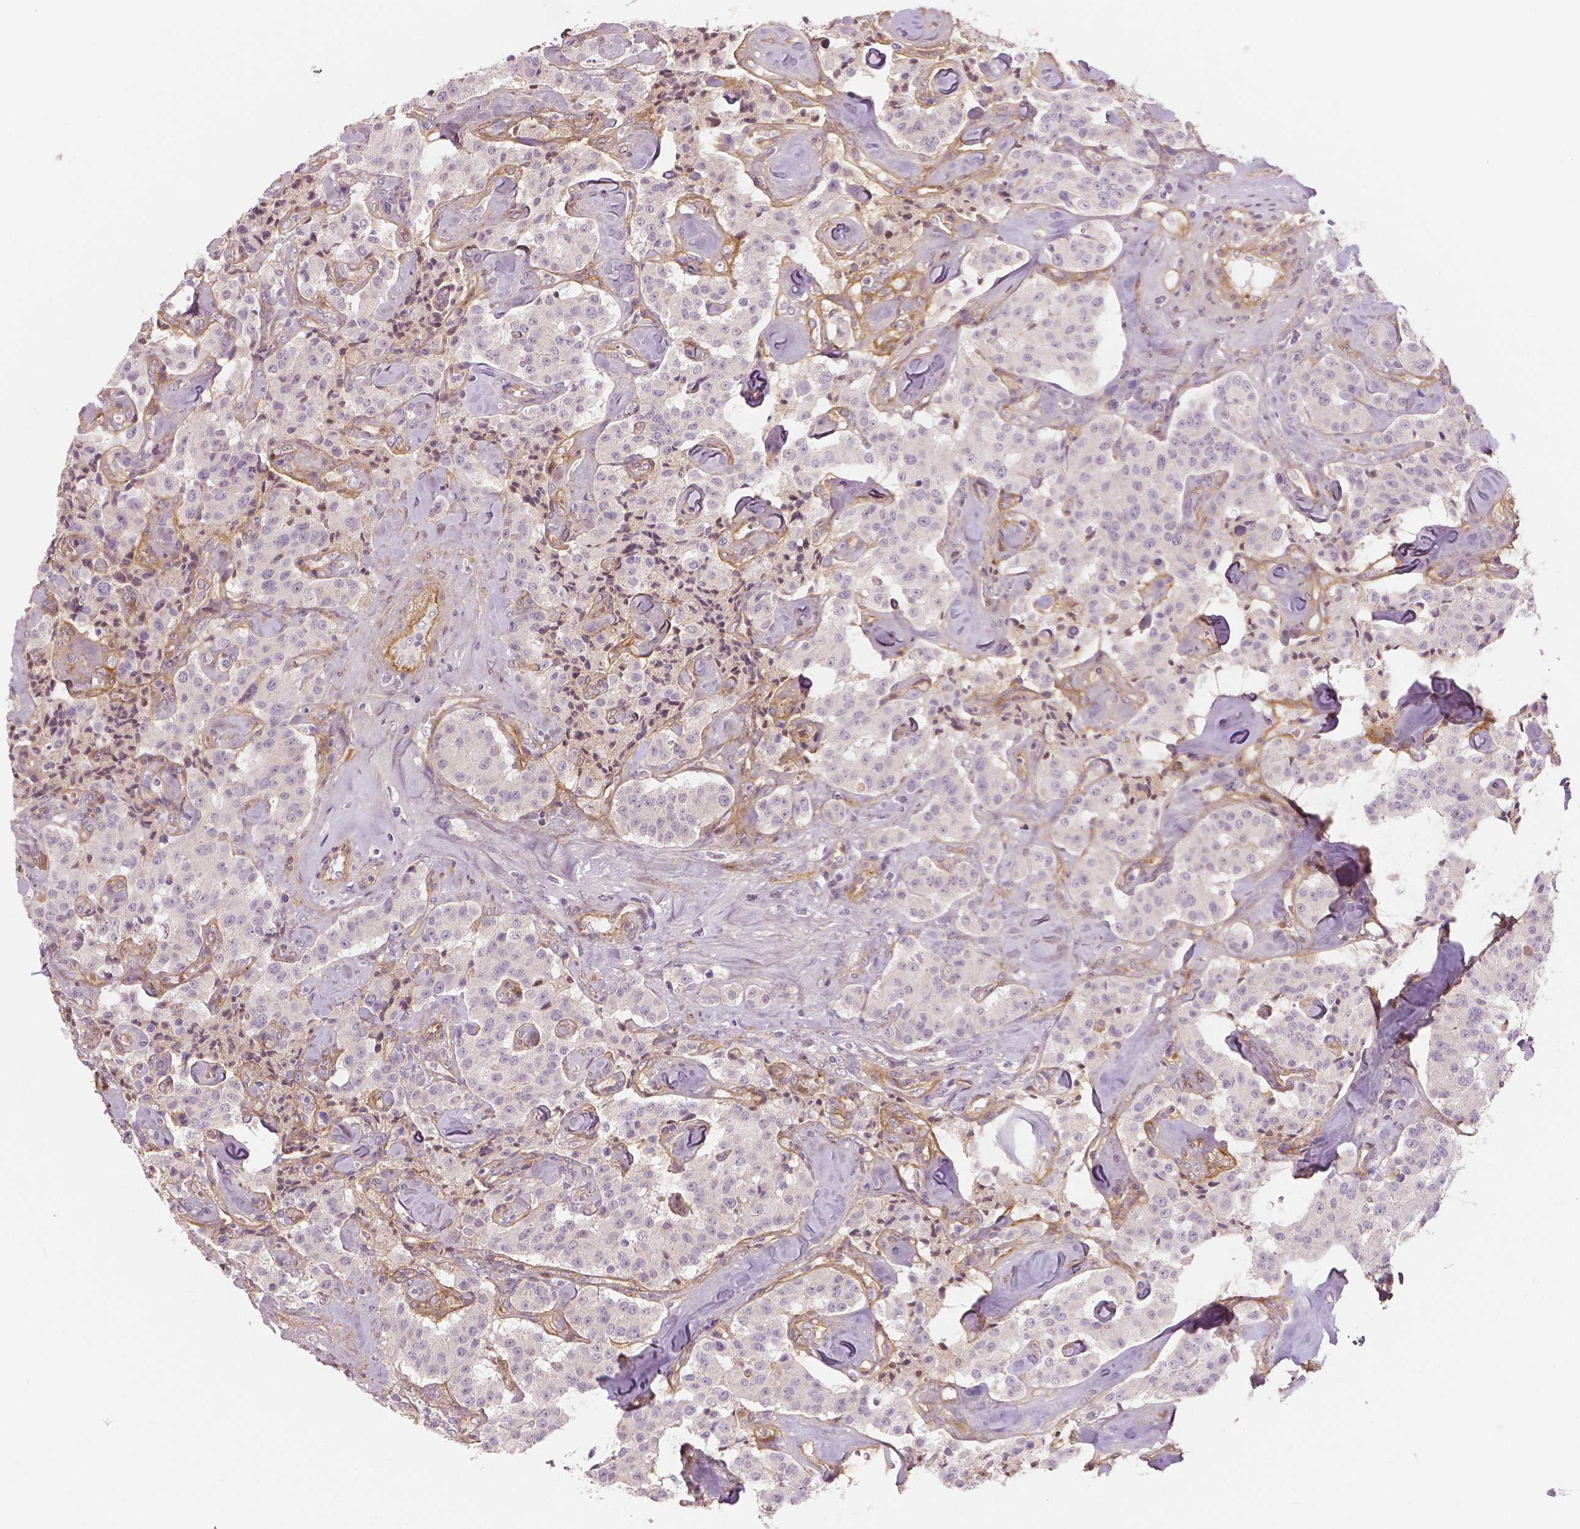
{"staining": {"intensity": "negative", "quantity": "none", "location": "none"}, "tissue": "carcinoid", "cell_type": "Tumor cells", "image_type": "cancer", "snomed": [{"axis": "morphology", "description": "Carcinoid, malignant, NOS"}, {"axis": "topography", "description": "Pancreas"}], "caption": "A histopathology image of human carcinoid is negative for staining in tumor cells.", "gene": "FLT1", "patient": {"sex": "male", "age": 41}}